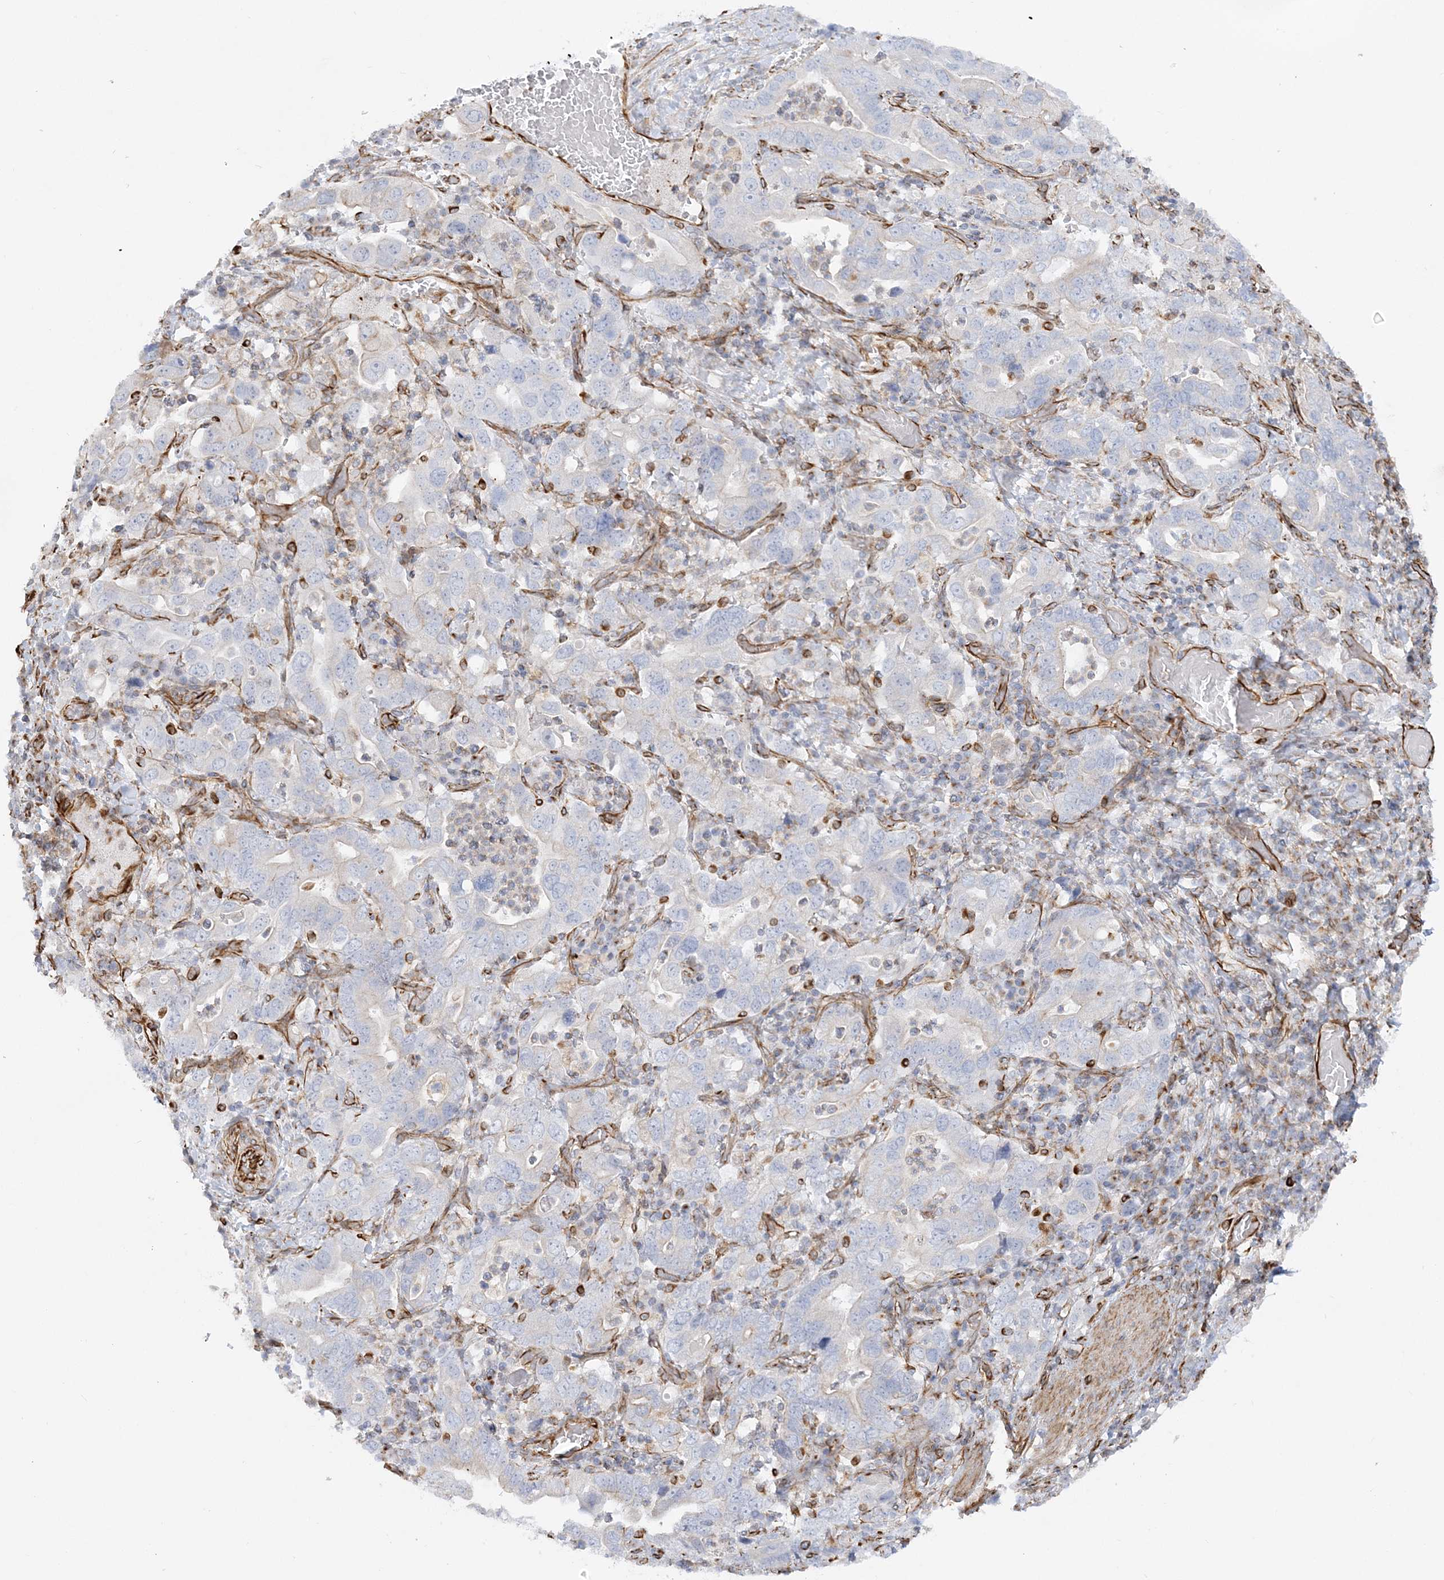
{"staining": {"intensity": "negative", "quantity": "none", "location": "none"}, "tissue": "stomach cancer", "cell_type": "Tumor cells", "image_type": "cancer", "snomed": [{"axis": "morphology", "description": "Adenocarcinoma, NOS"}, {"axis": "topography", "description": "Stomach, upper"}], "caption": "Protein analysis of stomach cancer shows no significant positivity in tumor cells.", "gene": "SCLT1", "patient": {"sex": "male", "age": 62}}